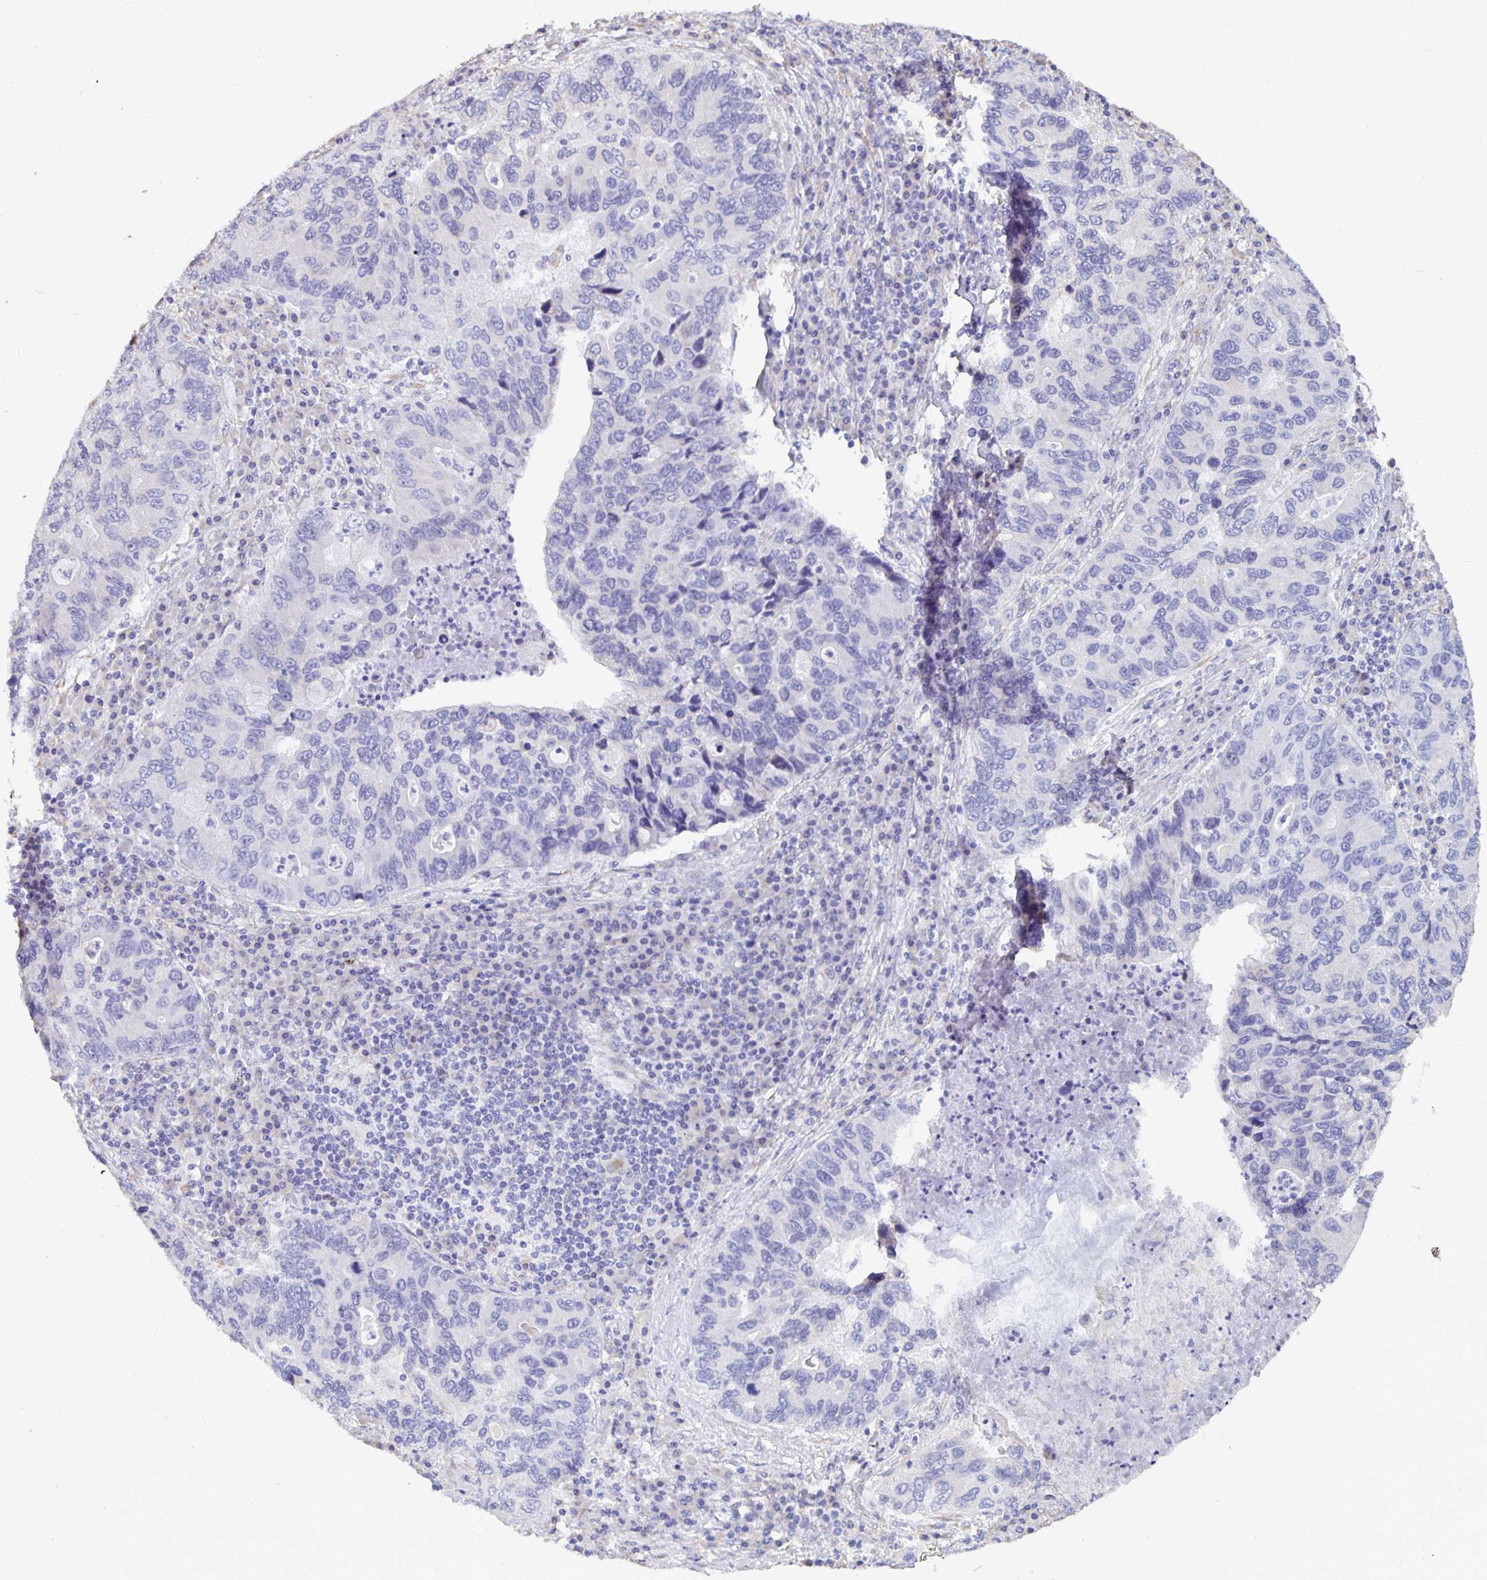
{"staining": {"intensity": "negative", "quantity": "none", "location": "none"}, "tissue": "lung cancer", "cell_type": "Tumor cells", "image_type": "cancer", "snomed": [{"axis": "morphology", "description": "Adenocarcinoma, NOS"}, {"axis": "morphology", "description": "Adenocarcinoma, metastatic, NOS"}, {"axis": "topography", "description": "Lymph node"}, {"axis": "topography", "description": "Lung"}], "caption": "An IHC histopathology image of adenocarcinoma (lung) is shown. There is no staining in tumor cells of adenocarcinoma (lung).", "gene": "DNAI2", "patient": {"sex": "female", "age": 54}}